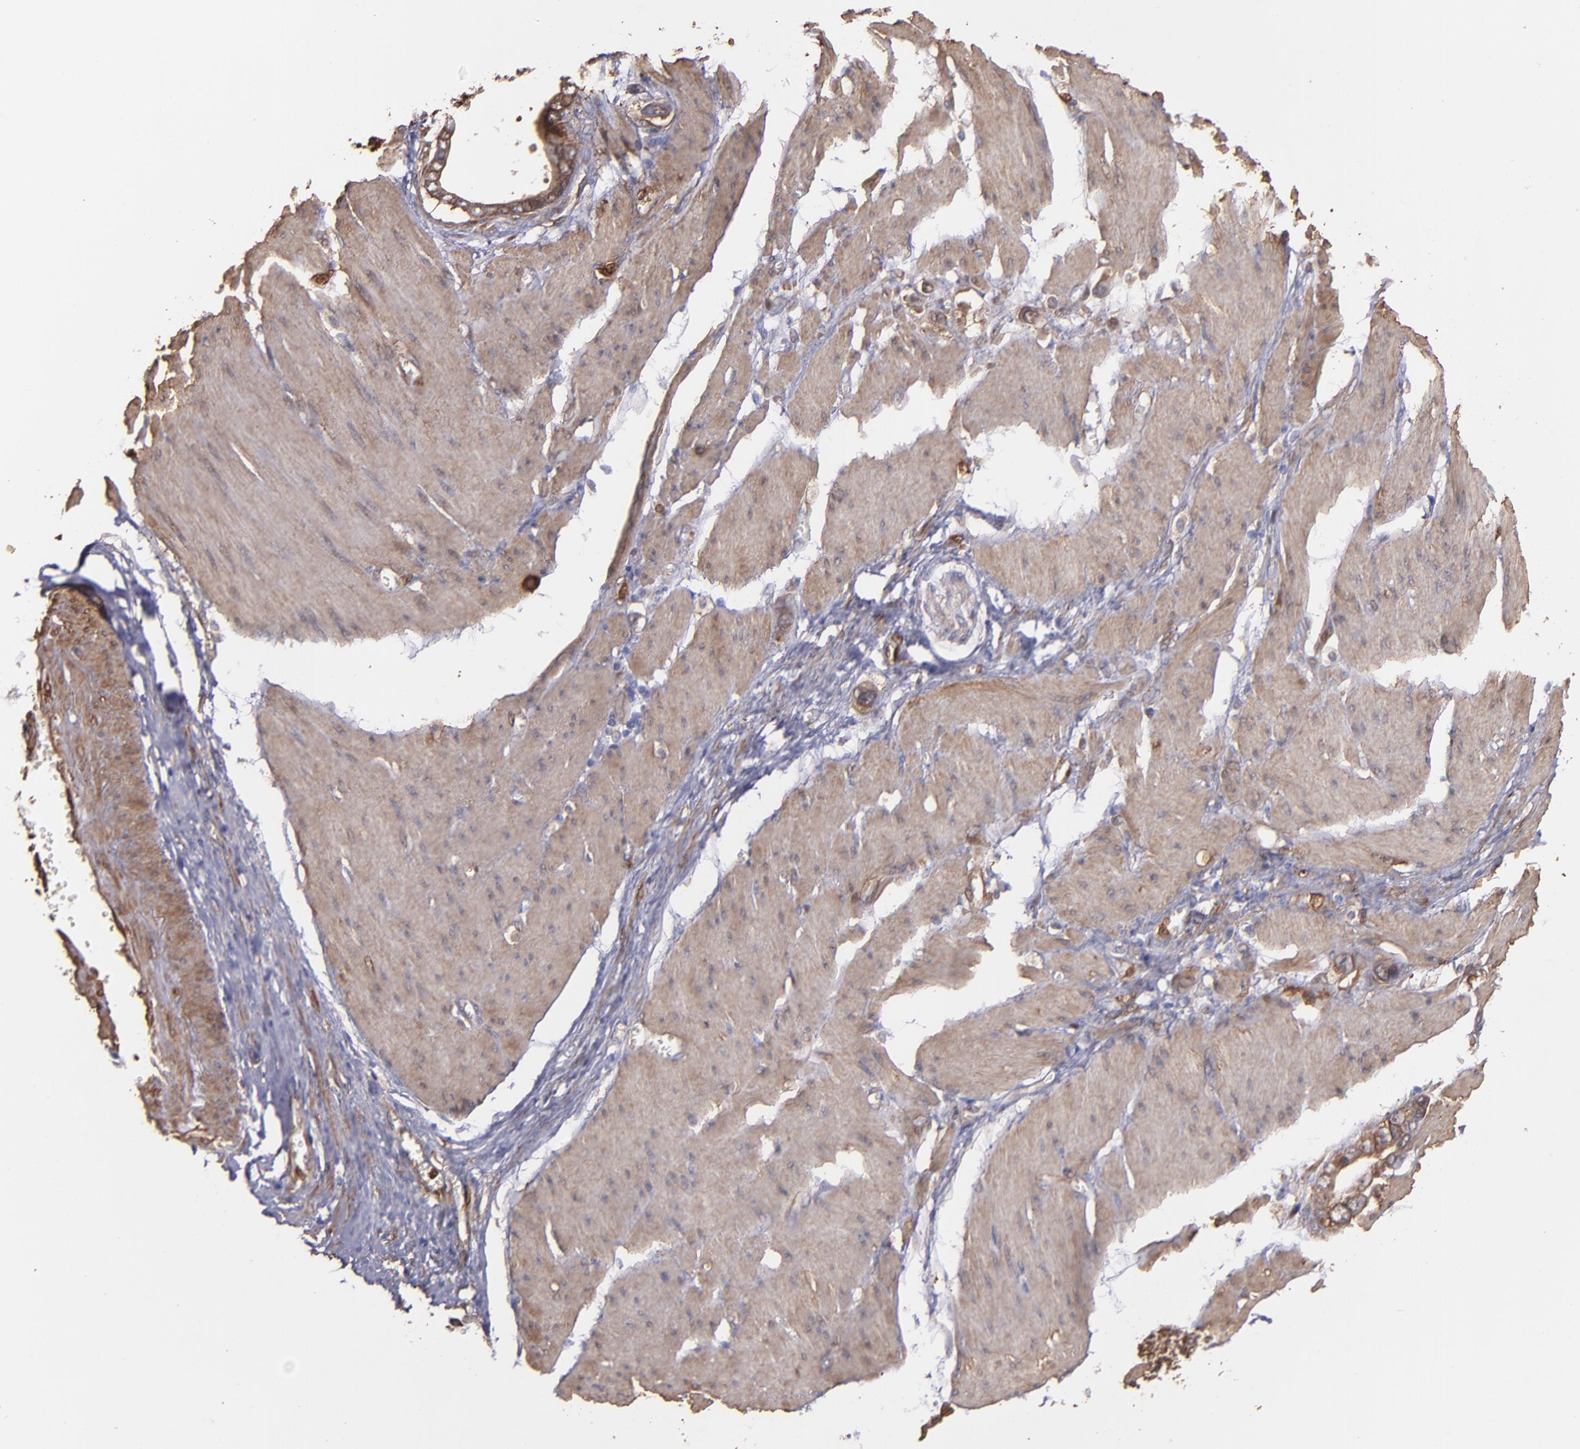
{"staining": {"intensity": "moderate", "quantity": "25%-75%", "location": "cytoplasmic/membranous"}, "tissue": "stomach cancer", "cell_type": "Tumor cells", "image_type": "cancer", "snomed": [{"axis": "morphology", "description": "Adenocarcinoma, NOS"}, {"axis": "topography", "description": "Stomach"}], "caption": "A histopathology image showing moderate cytoplasmic/membranous expression in about 25%-75% of tumor cells in adenocarcinoma (stomach), as visualized by brown immunohistochemical staining.", "gene": "VCL", "patient": {"sex": "male", "age": 78}}